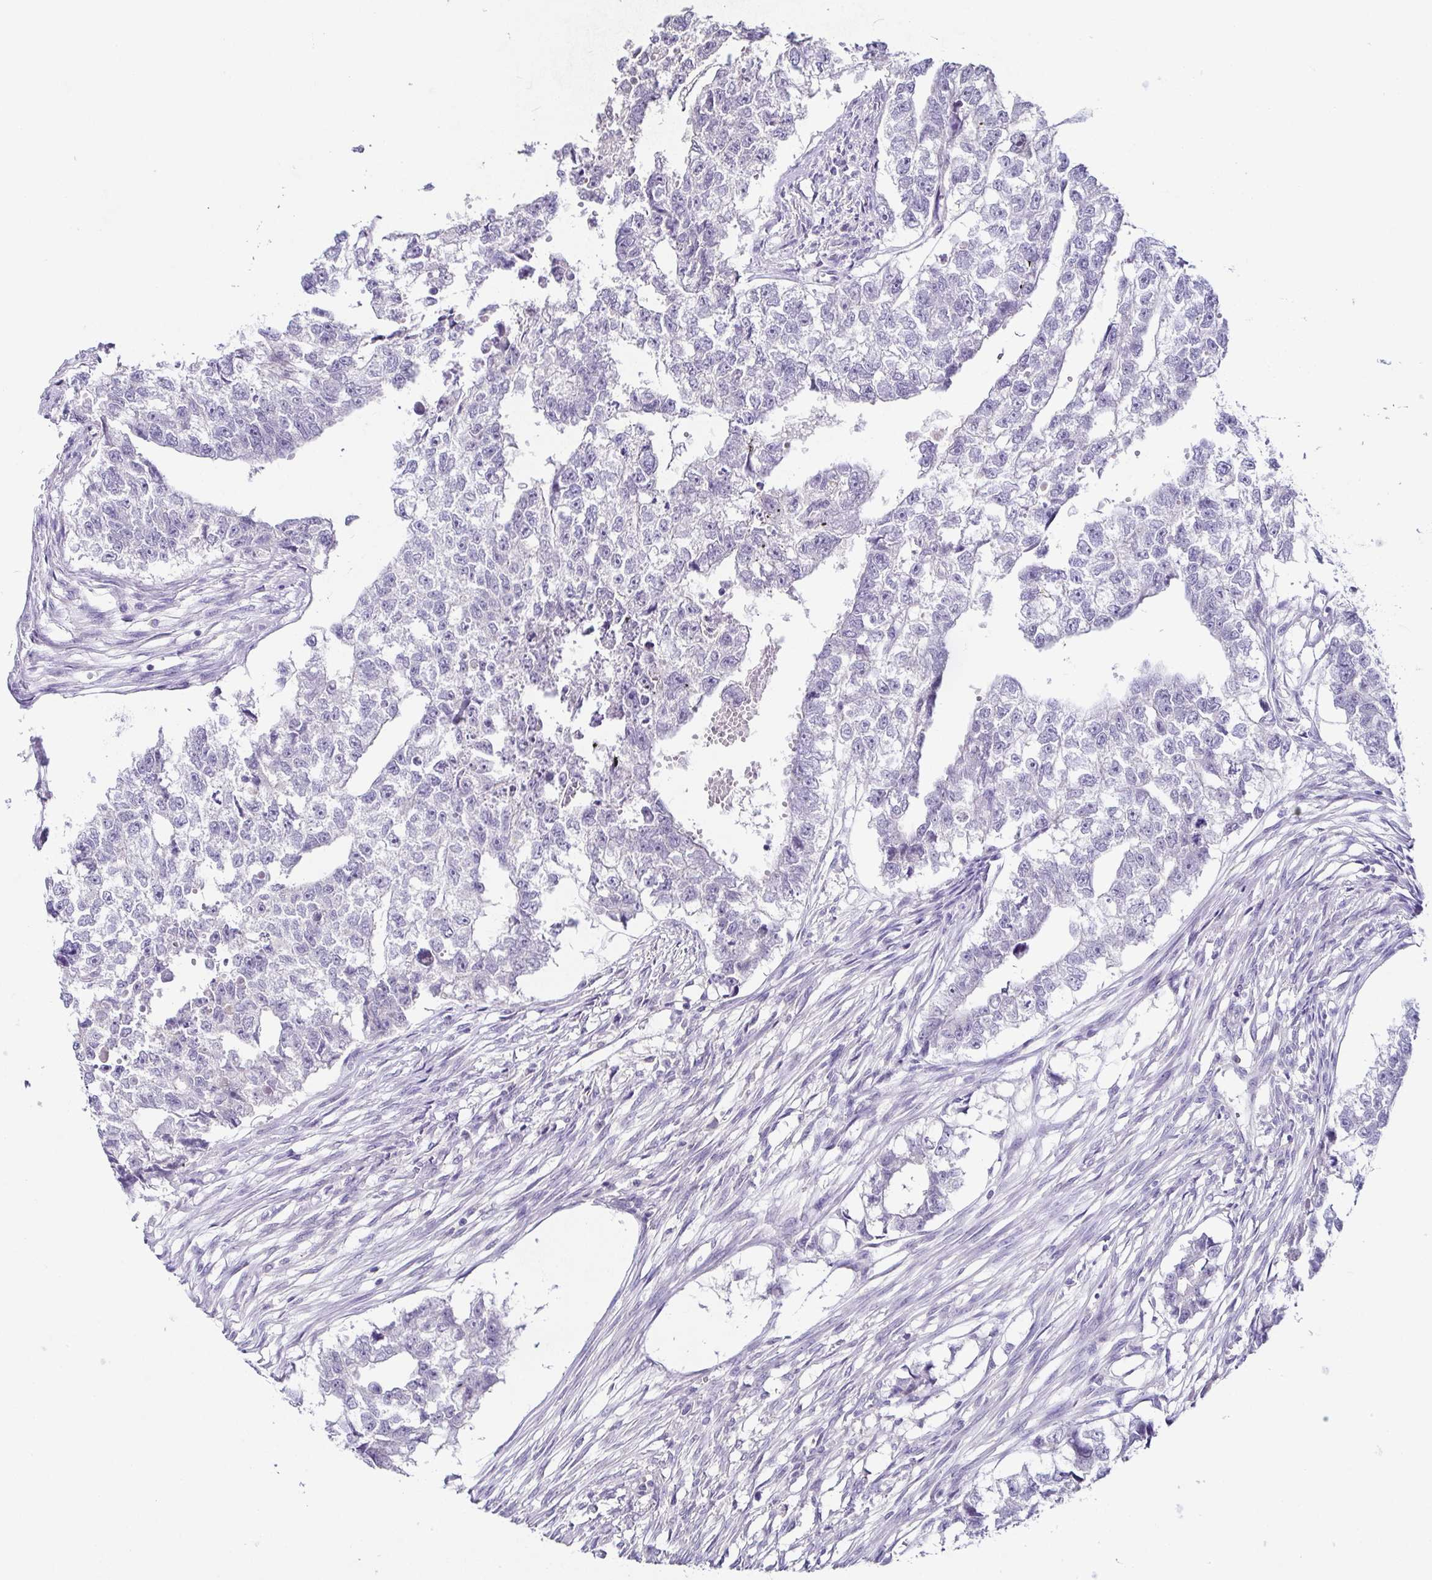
{"staining": {"intensity": "negative", "quantity": "none", "location": "none"}, "tissue": "testis cancer", "cell_type": "Tumor cells", "image_type": "cancer", "snomed": [{"axis": "morphology", "description": "Carcinoma, Embryonal, NOS"}, {"axis": "morphology", "description": "Teratoma, malignant, NOS"}, {"axis": "topography", "description": "Testis"}], "caption": "Immunohistochemistry (IHC) micrograph of neoplastic tissue: testis cancer (embryonal carcinoma) stained with DAB displays no significant protein expression in tumor cells.", "gene": "TP73", "patient": {"sex": "male", "age": 44}}